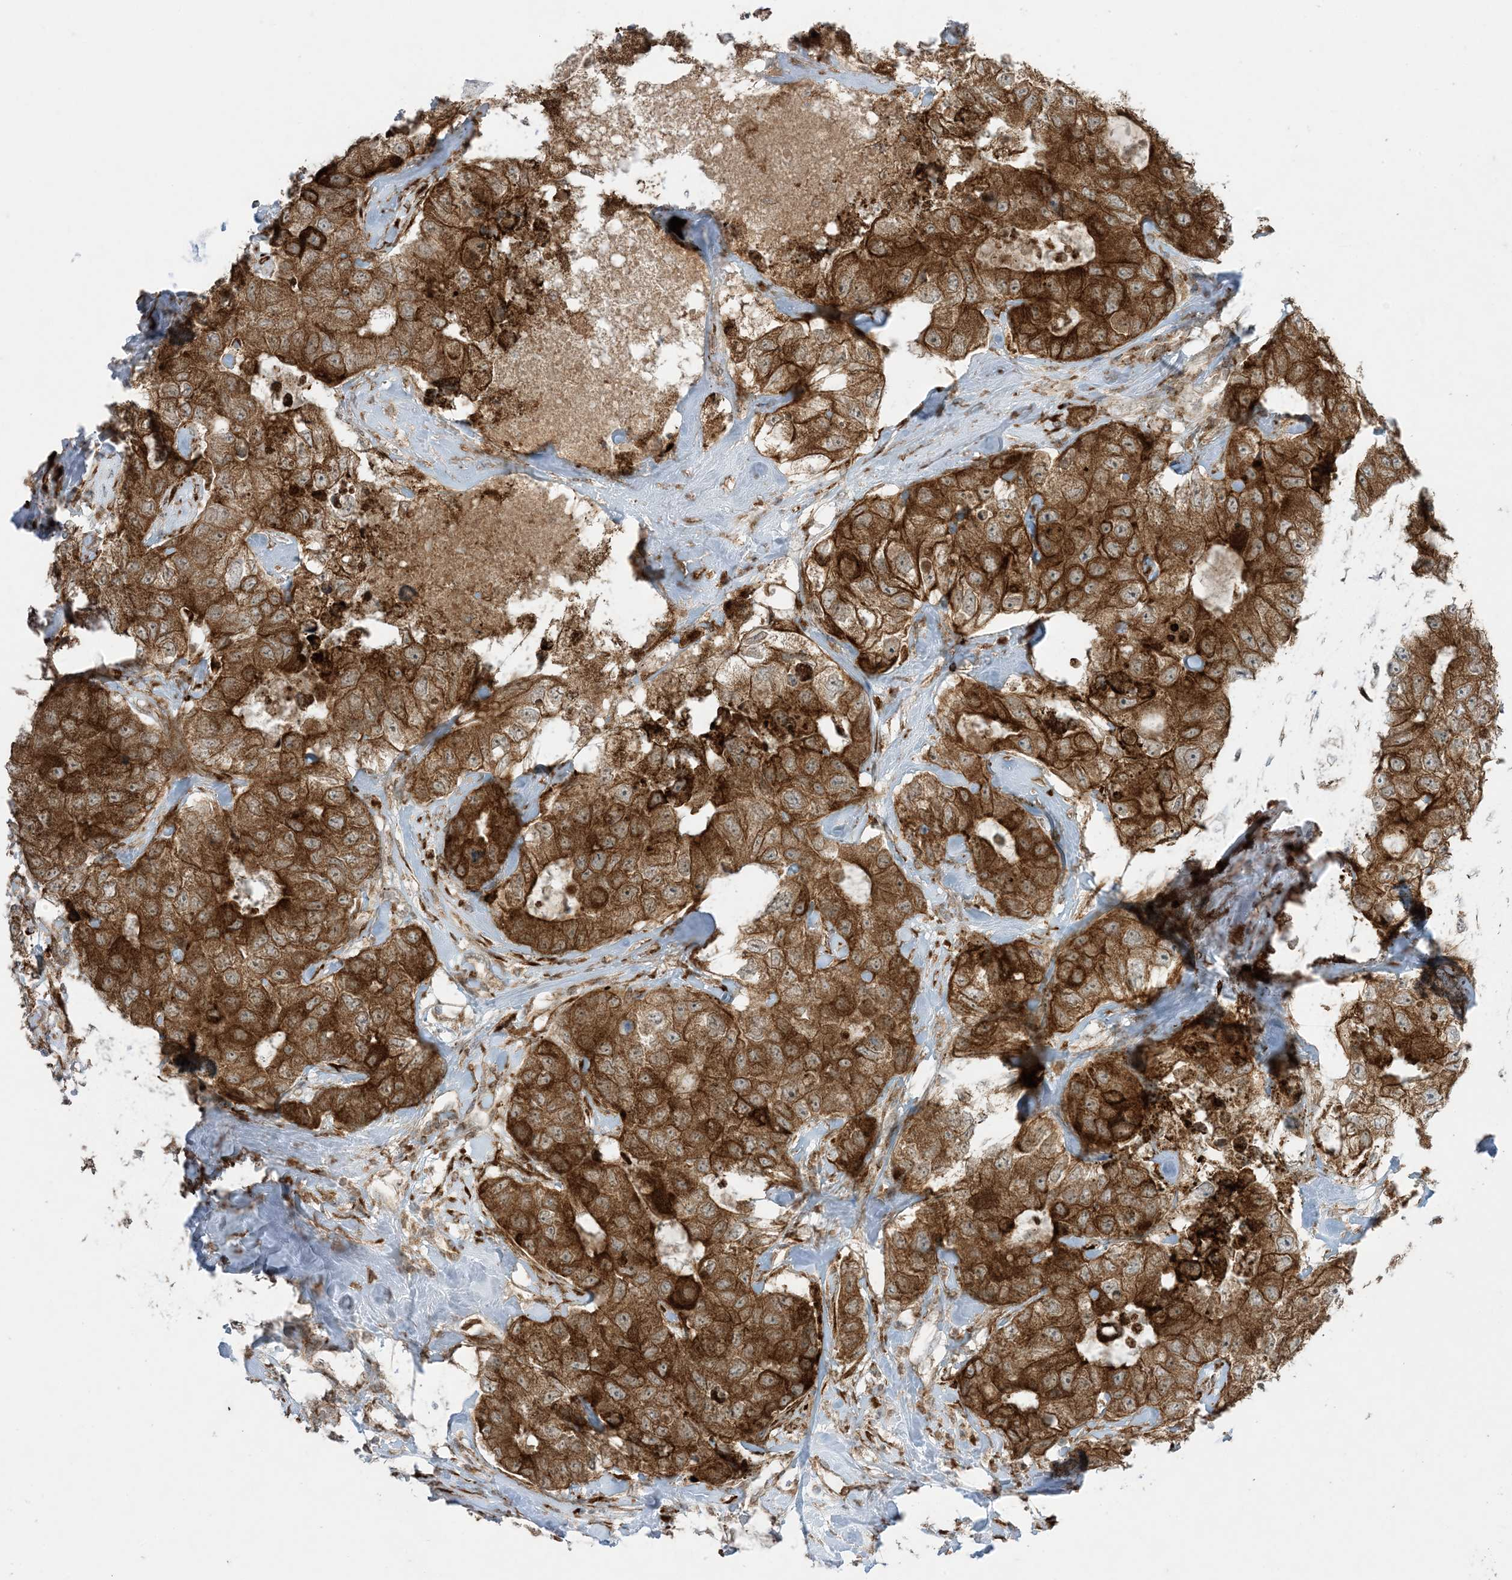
{"staining": {"intensity": "strong", "quantity": ">75%", "location": "cytoplasmic/membranous"}, "tissue": "breast cancer", "cell_type": "Tumor cells", "image_type": "cancer", "snomed": [{"axis": "morphology", "description": "Duct carcinoma"}, {"axis": "topography", "description": "Breast"}], "caption": "Protein expression analysis of breast cancer shows strong cytoplasmic/membranous staining in about >75% of tumor cells.", "gene": "ODC1", "patient": {"sex": "female", "age": 62}}